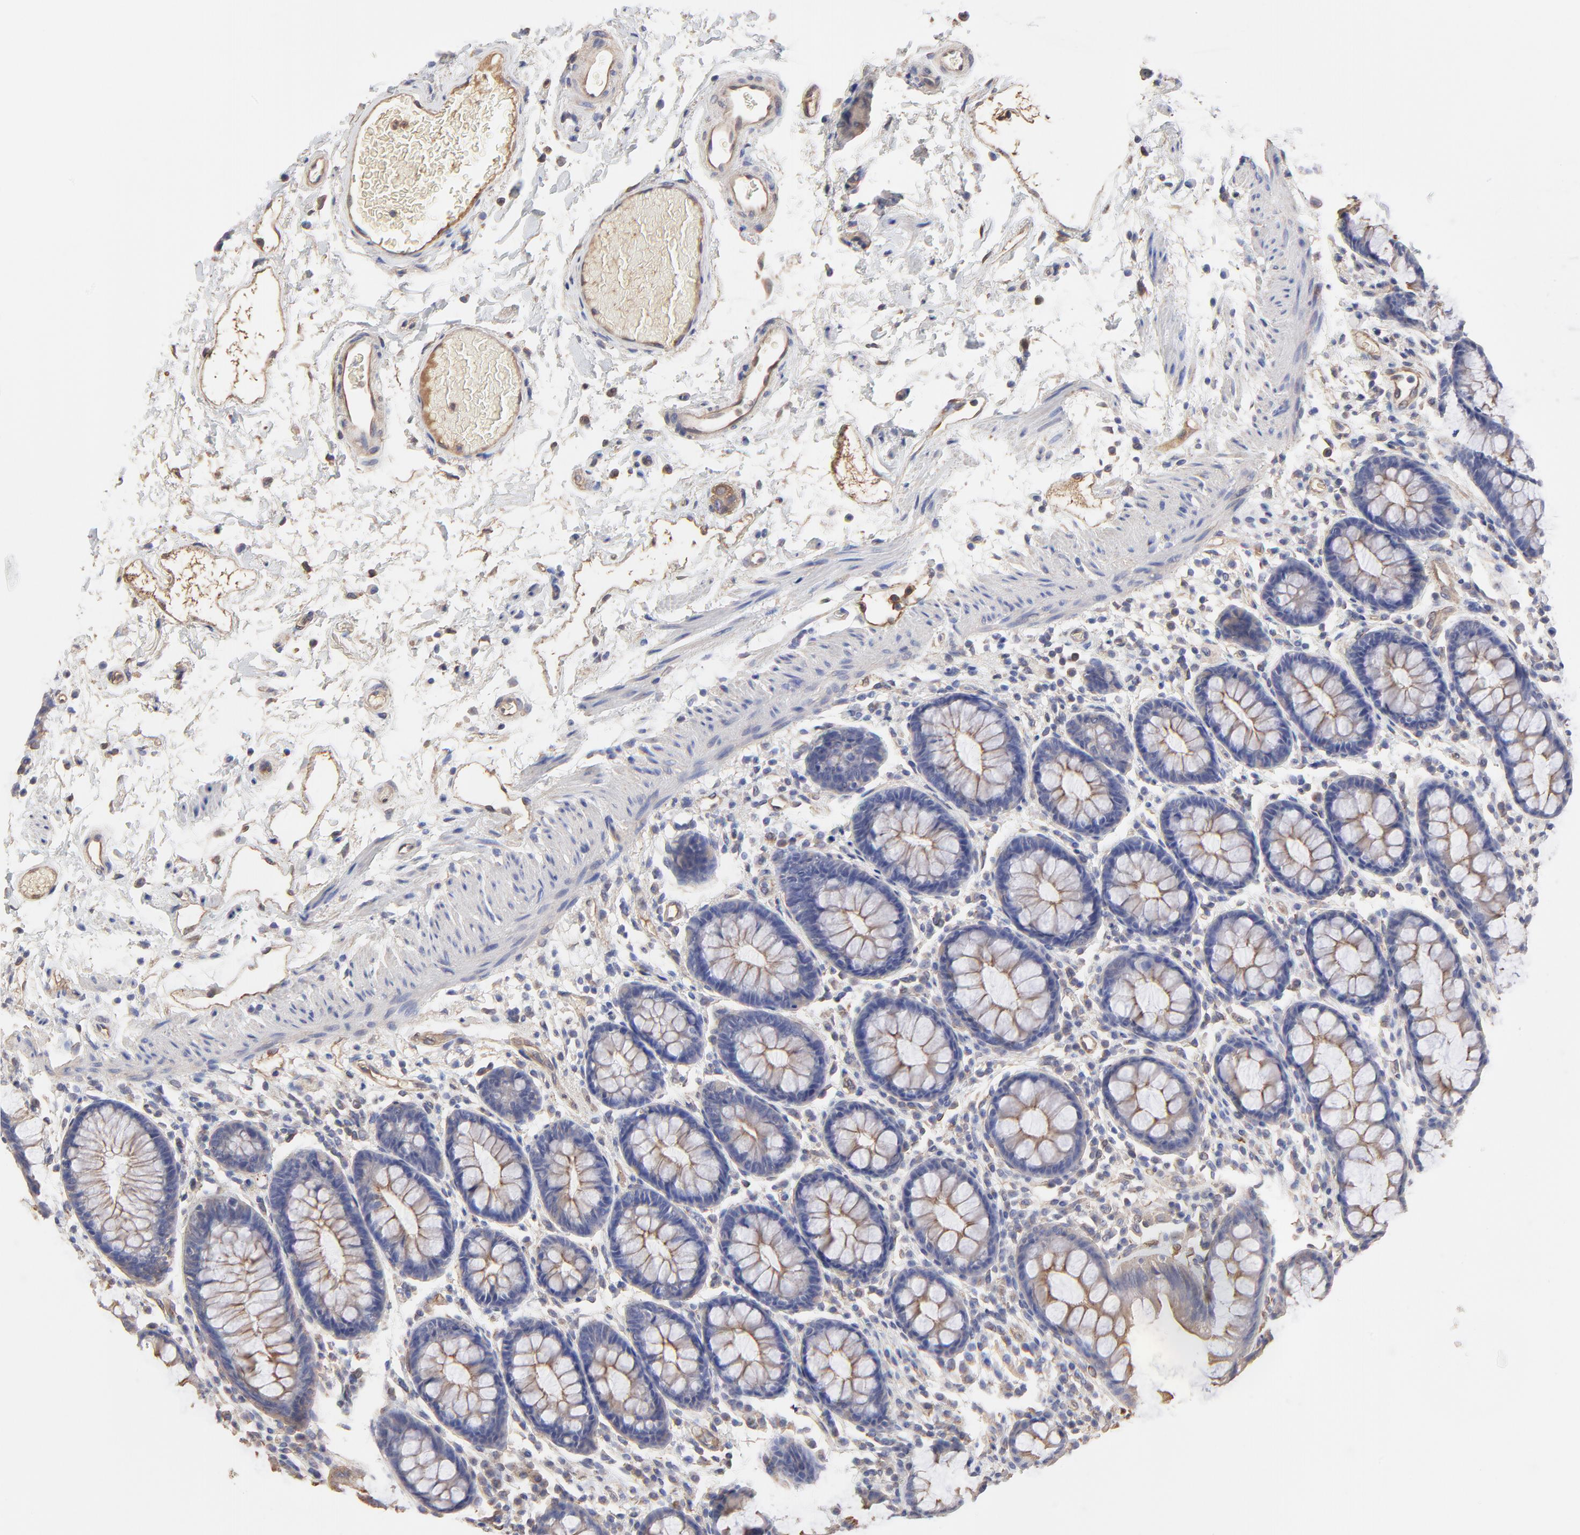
{"staining": {"intensity": "moderate", "quantity": "25%-75%", "location": "cytoplasmic/membranous"}, "tissue": "rectum", "cell_type": "Glandular cells", "image_type": "normal", "snomed": [{"axis": "morphology", "description": "Normal tissue, NOS"}, {"axis": "topography", "description": "Rectum"}], "caption": "The immunohistochemical stain shows moderate cytoplasmic/membranous expression in glandular cells of normal rectum.", "gene": "LRCH2", "patient": {"sex": "male", "age": 92}}